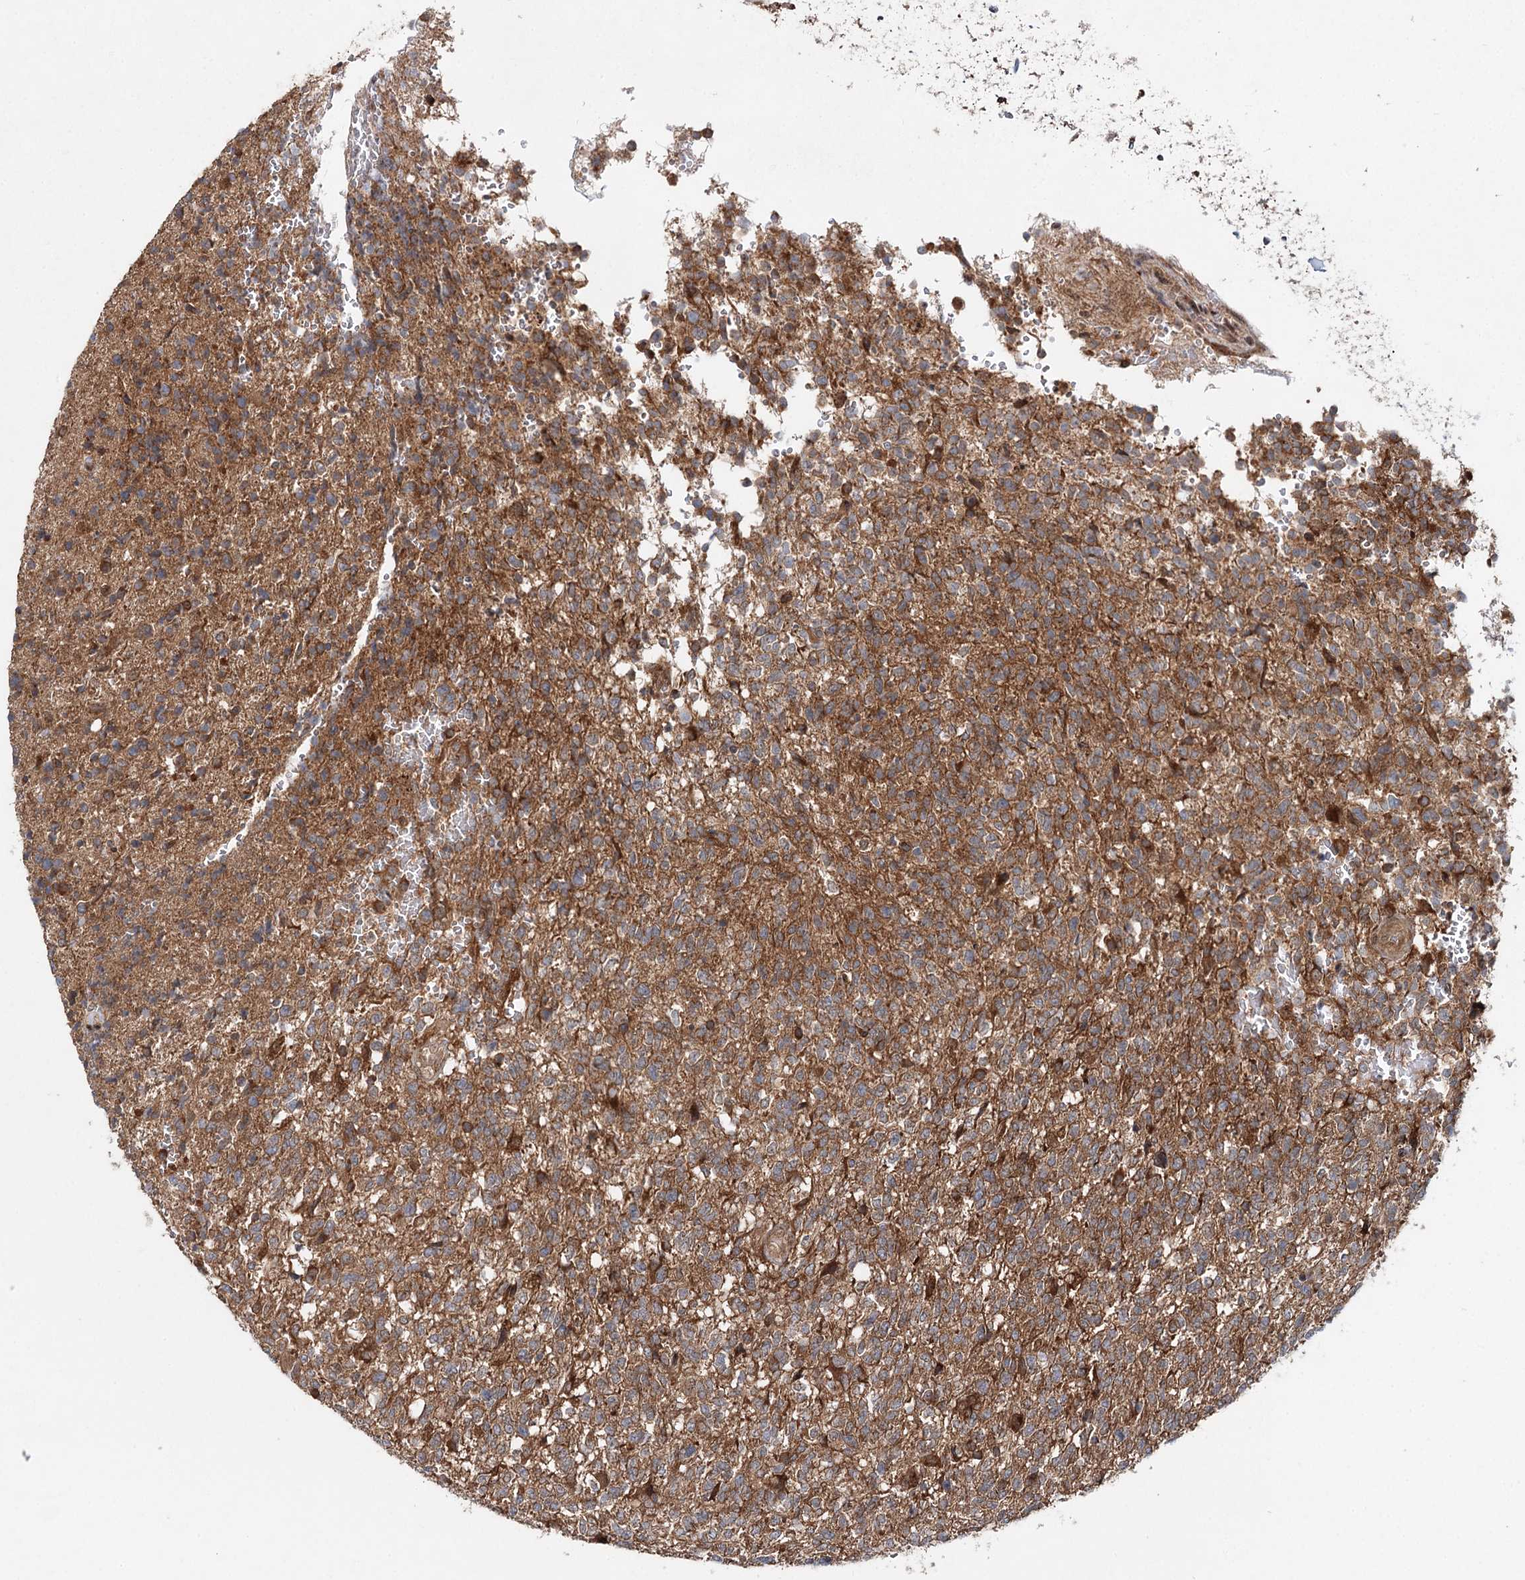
{"staining": {"intensity": "moderate", "quantity": ">75%", "location": "cytoplasmic/membranous"}, "tissue": "glioma", "cell_type": "Tumor cells", "image_type": "cancer", "snomed": [{"axis": "morphology", "description": "Glioma, malignant, High grade"}, {"axis": "topography", "description": "Brain"}], "caption": "Protein staining of malignant high-grade glioma tissue displays moderate cytoplasmic/membranous positivity in approximately >75% of tumor cells.", "gene": "C12orf4", "patient": {"sex": "male", "age": 56}}